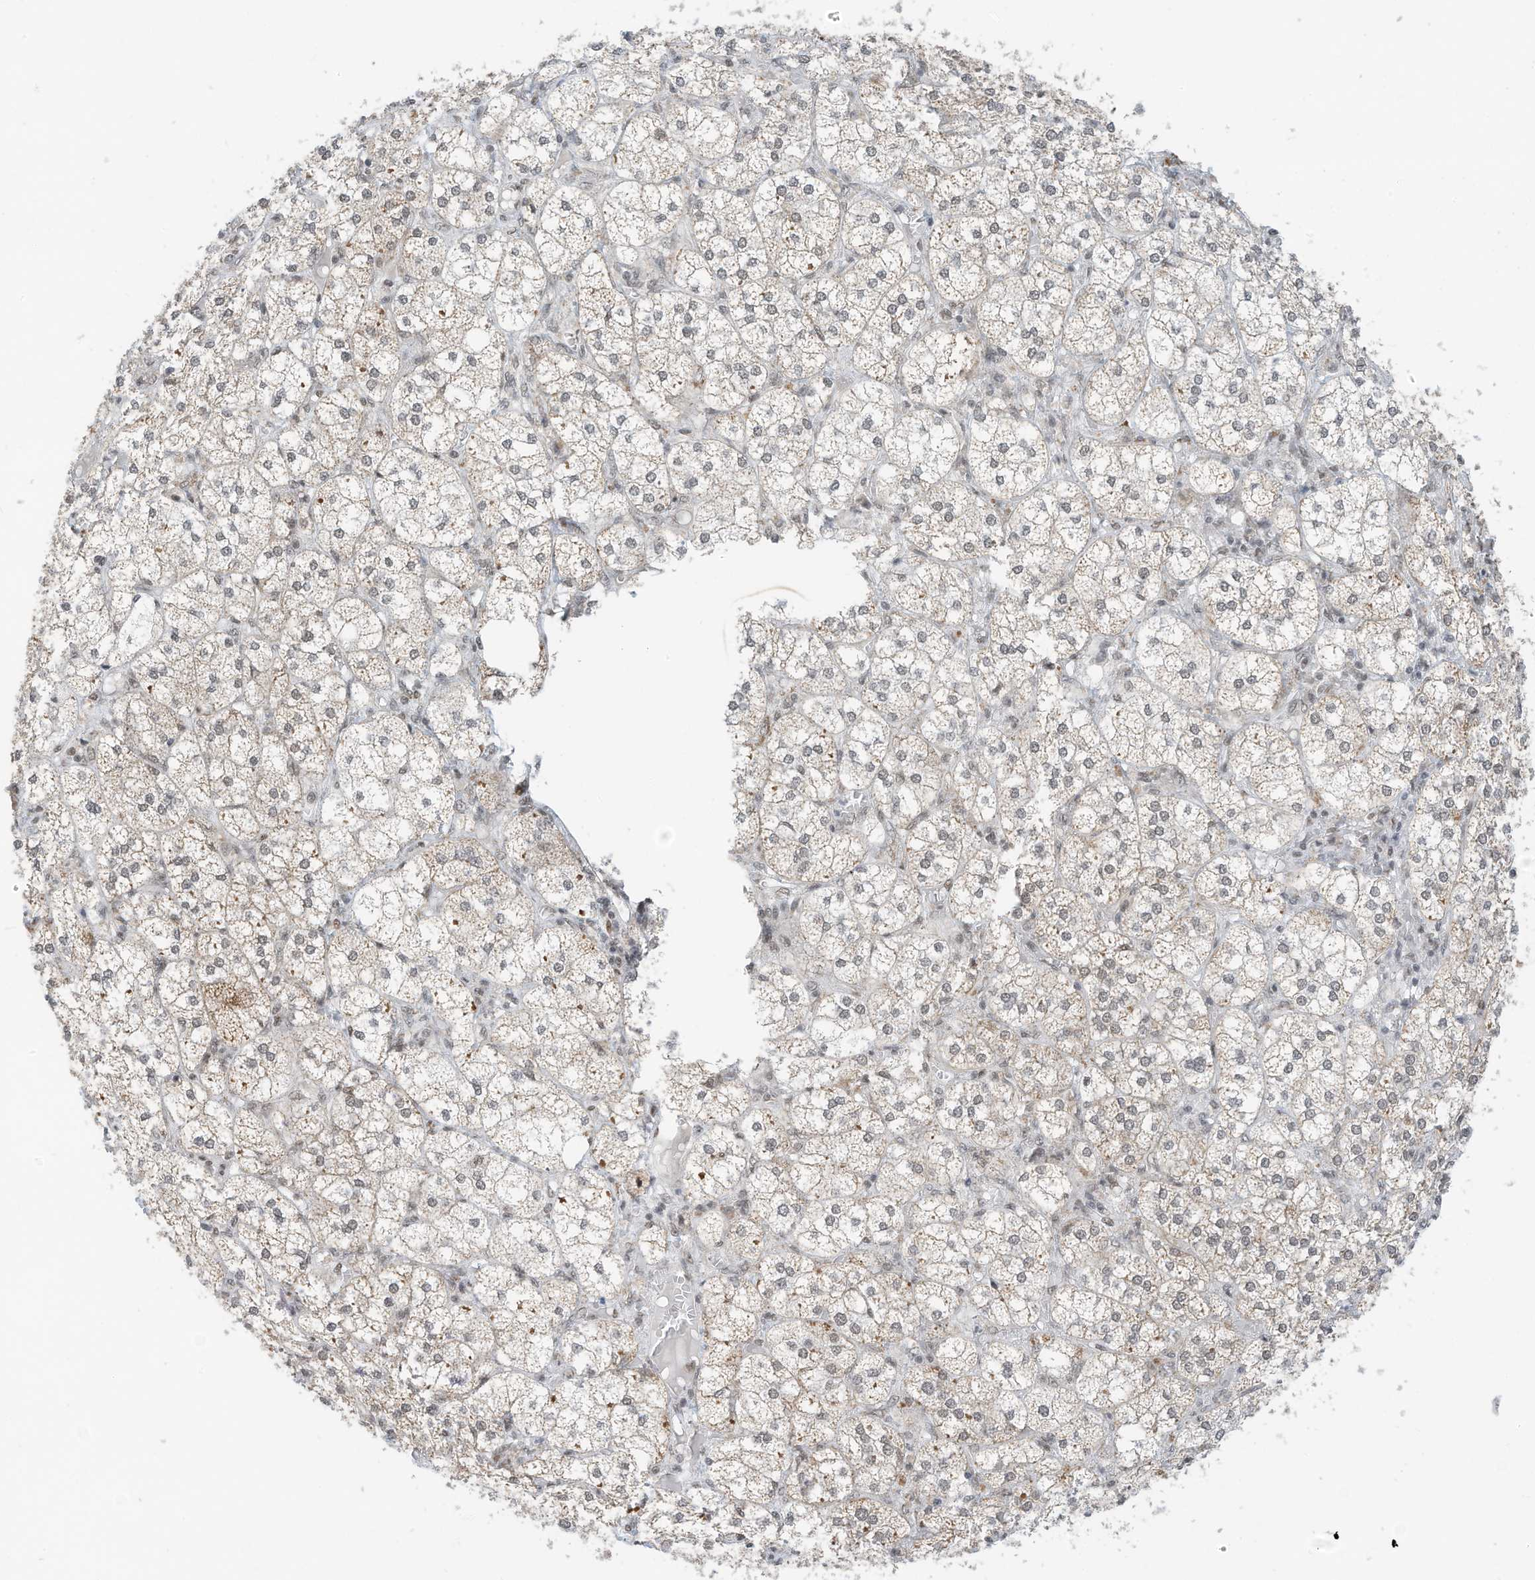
{"staining": {"intensity": "moderate", "quantity": "25%-75%", "location": "cytoplasmic/membranous"}, "tissue": "adrenal gland", "cell_type": "Glandular cells", "image_type": "normal", "snomed": [{"axis": "morphology", "description": "Normal tissue, NOS"}, {"axis": "topography", "description": "Adrenal gland"}], "caption": "A high-resolution photomicrograph shows immunohistochemistry (IHC) staining of normal adrenal gland, which reveals moderate cytoplasmic/membranous positivity in about 25%-75% of glandular cells.", "gene": "AURKAIP1", "patient": {"sex": "female", "age": 61}}